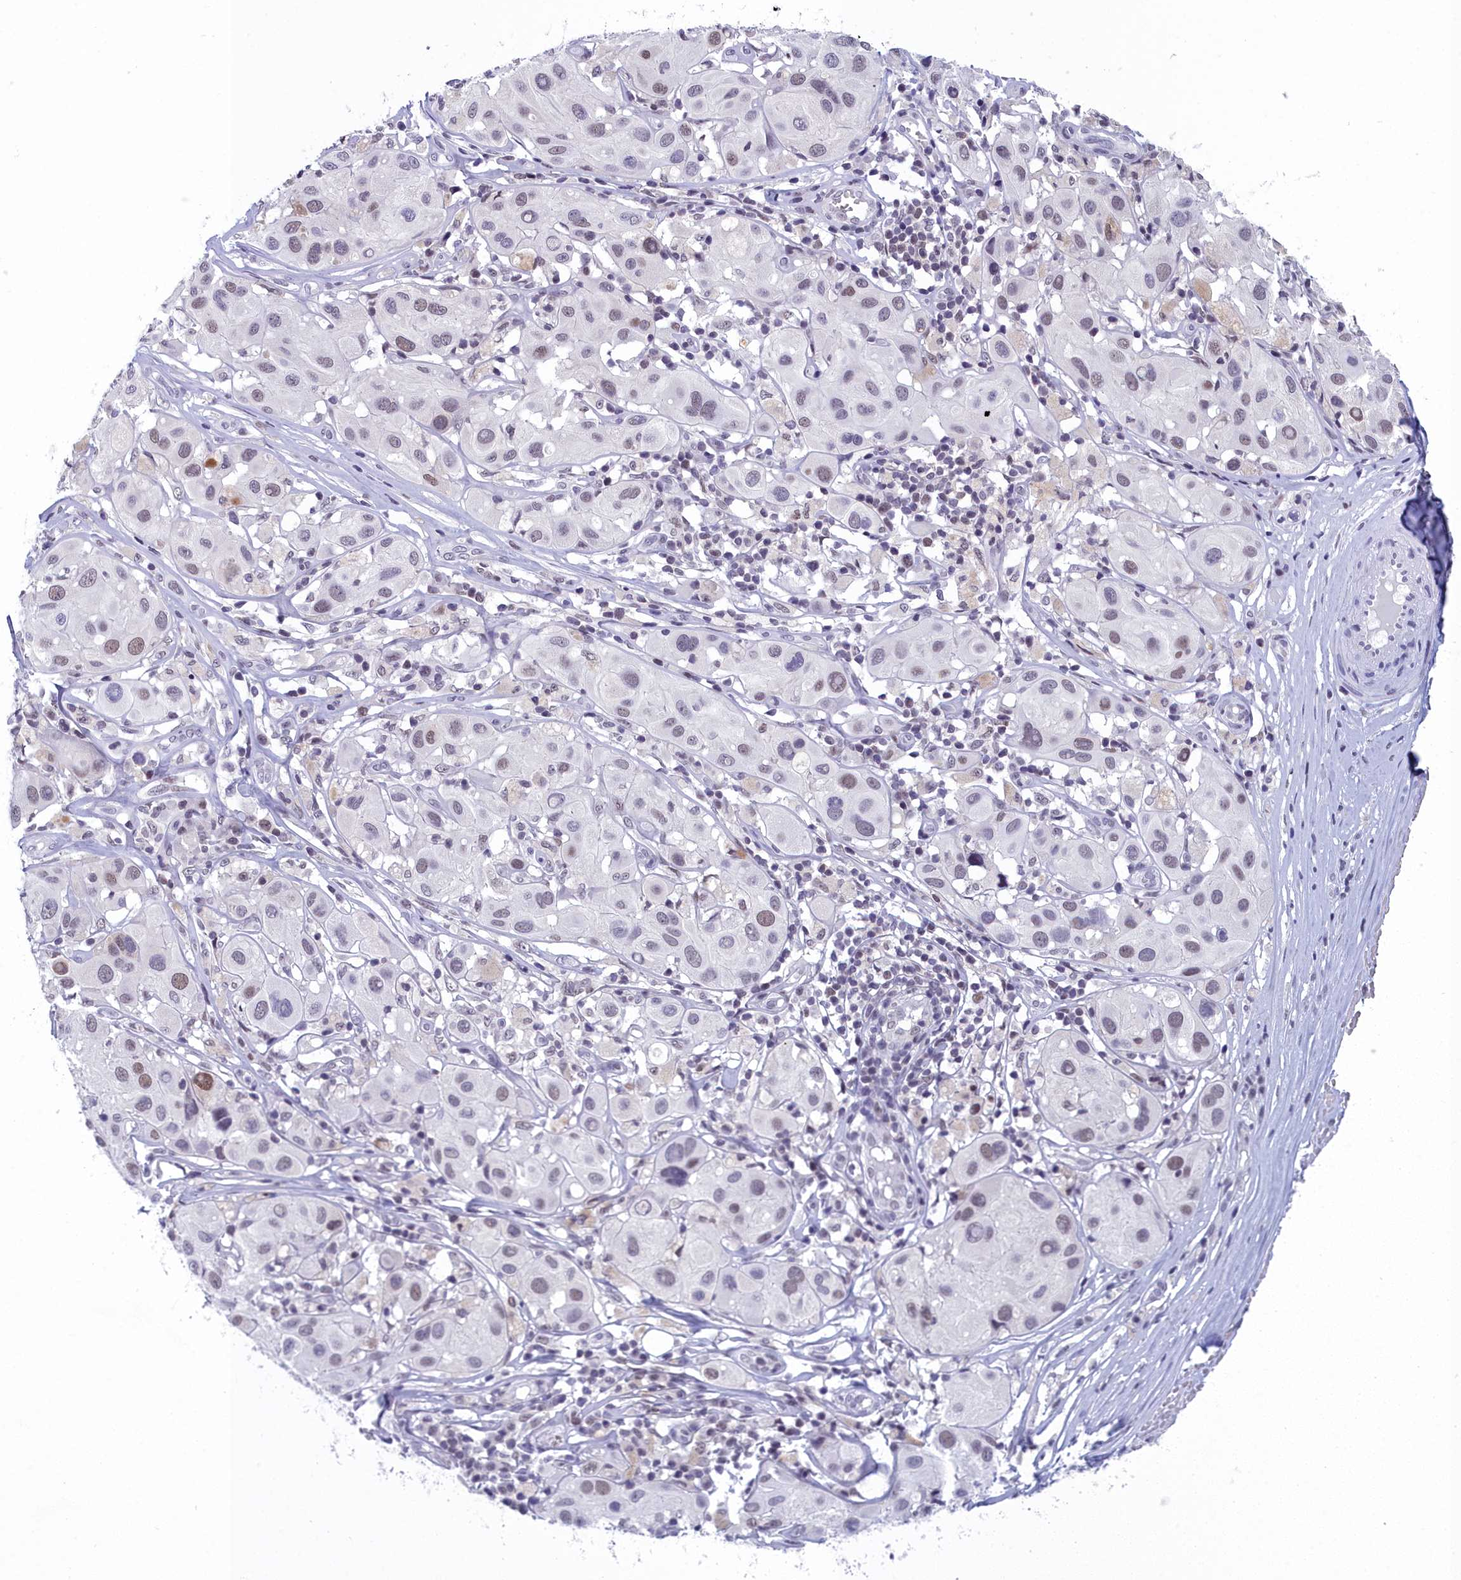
{"staining": {"intensity": "moderate", "quantity": "<25%", "location": "nuclear"}, "tissue": "melanoma", "cell_type": "Tumor cells", "image_type": "cancer", "snomed": [{"axis": "morphology", "description": "Malignant melanoma, Metastatic site"}, {"axis": "topography", "description": "Skin"}], "caption": "This micrograph demonstrates immunohistochemistry staining of human melanoma, with low moderate nuclear positivity in about <25% of tumor cells.", "gene": "CCDC97", "patient": {"sex": "male", "age": 41}}